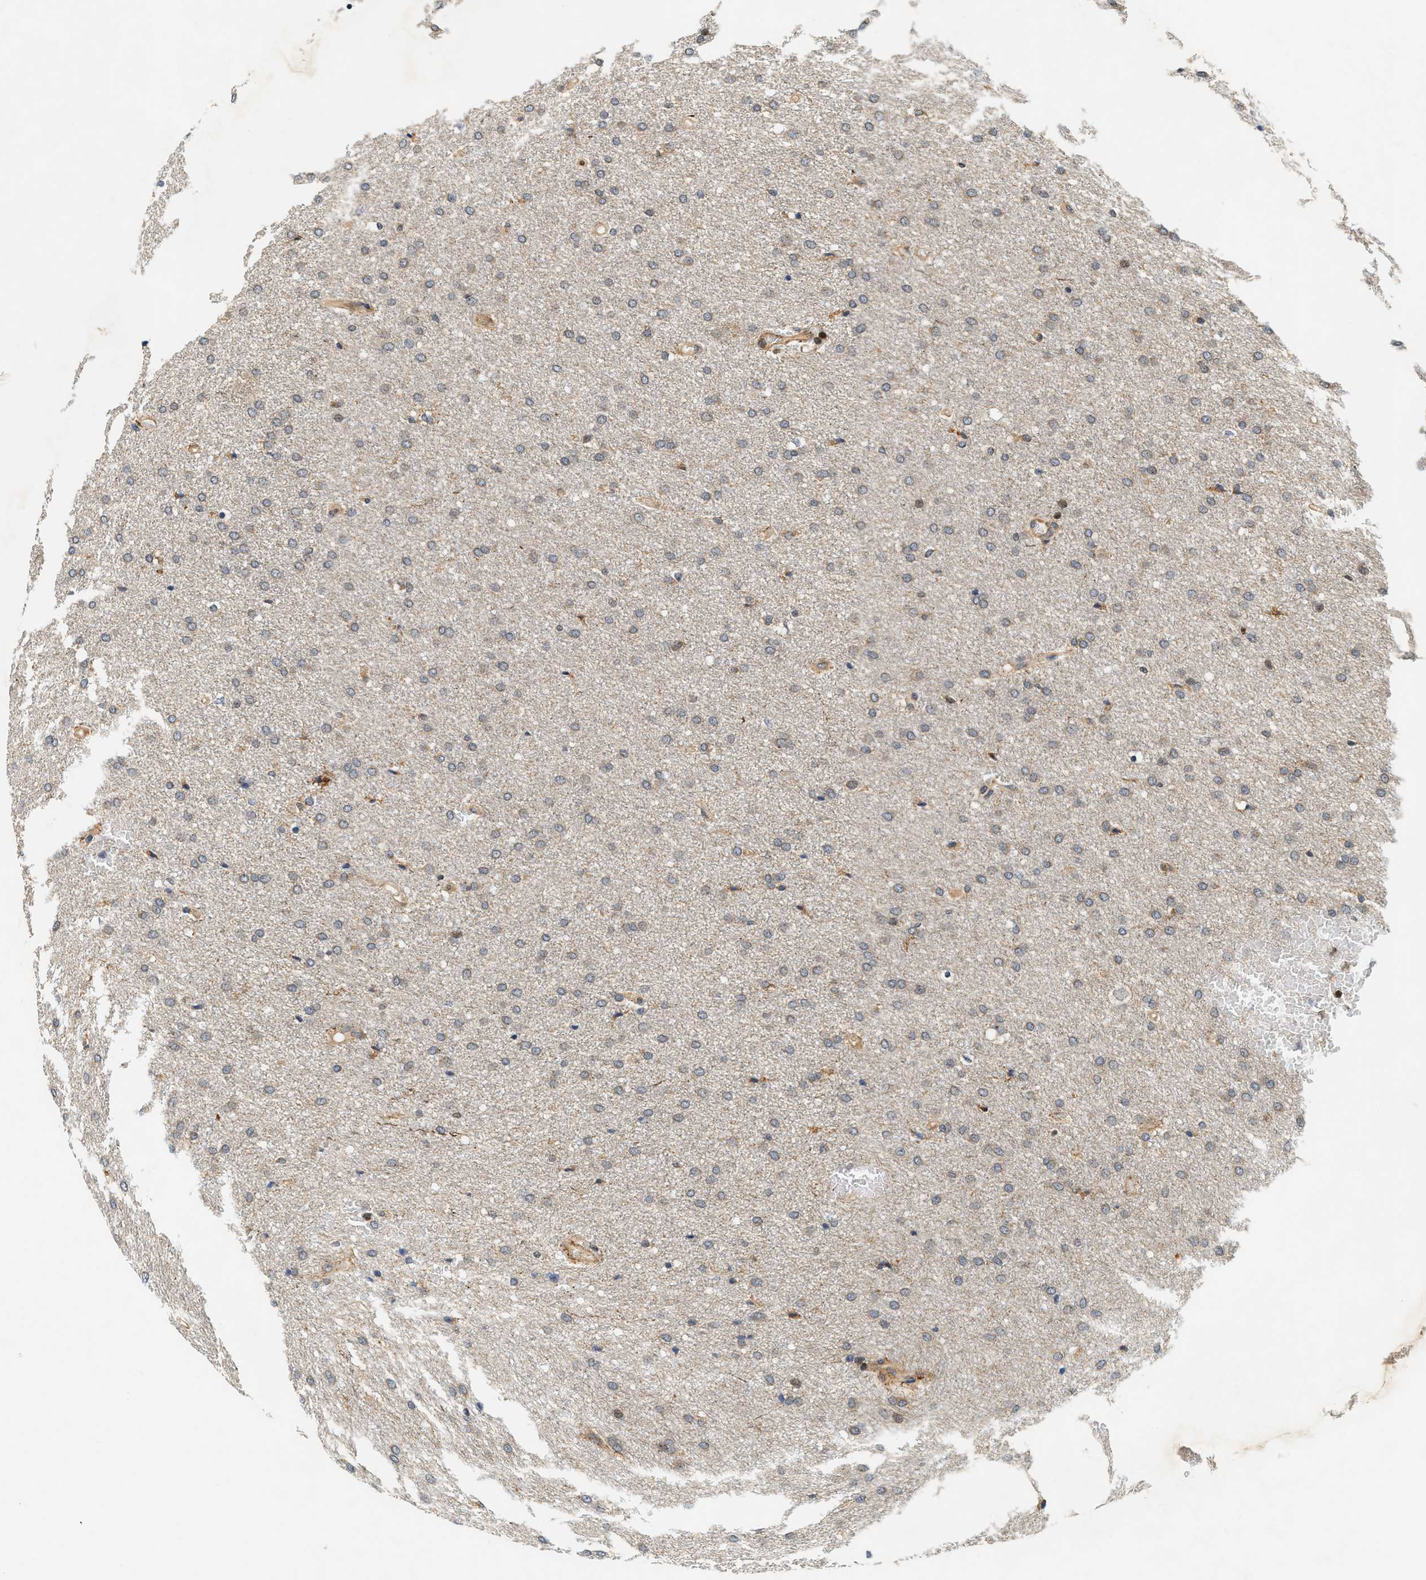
{"staining": {"intensity": "weak", "quantity": "25%-75%", "location": "cytoplasmic/membranous"}, "tissue": "glioma", "cell_type": "Tumor cells", "image_type": "cancer", "snomed": [{"axis": "morphology", "description": "Glioma, malignant, Low grade"}, {"axis": "topography", "description": "Brain"}], "caption": "Immunohistochemical staining of malignant low-grade glioma reveals low levels of weak cytoplasmic/membranous protein staining in approximately 25%-75% of tumor cells. The protein is shown in brown color, while the nuclei are stained blue.", "gene": "SAMD9", "patient": {"sex": "female", "age": 37}}